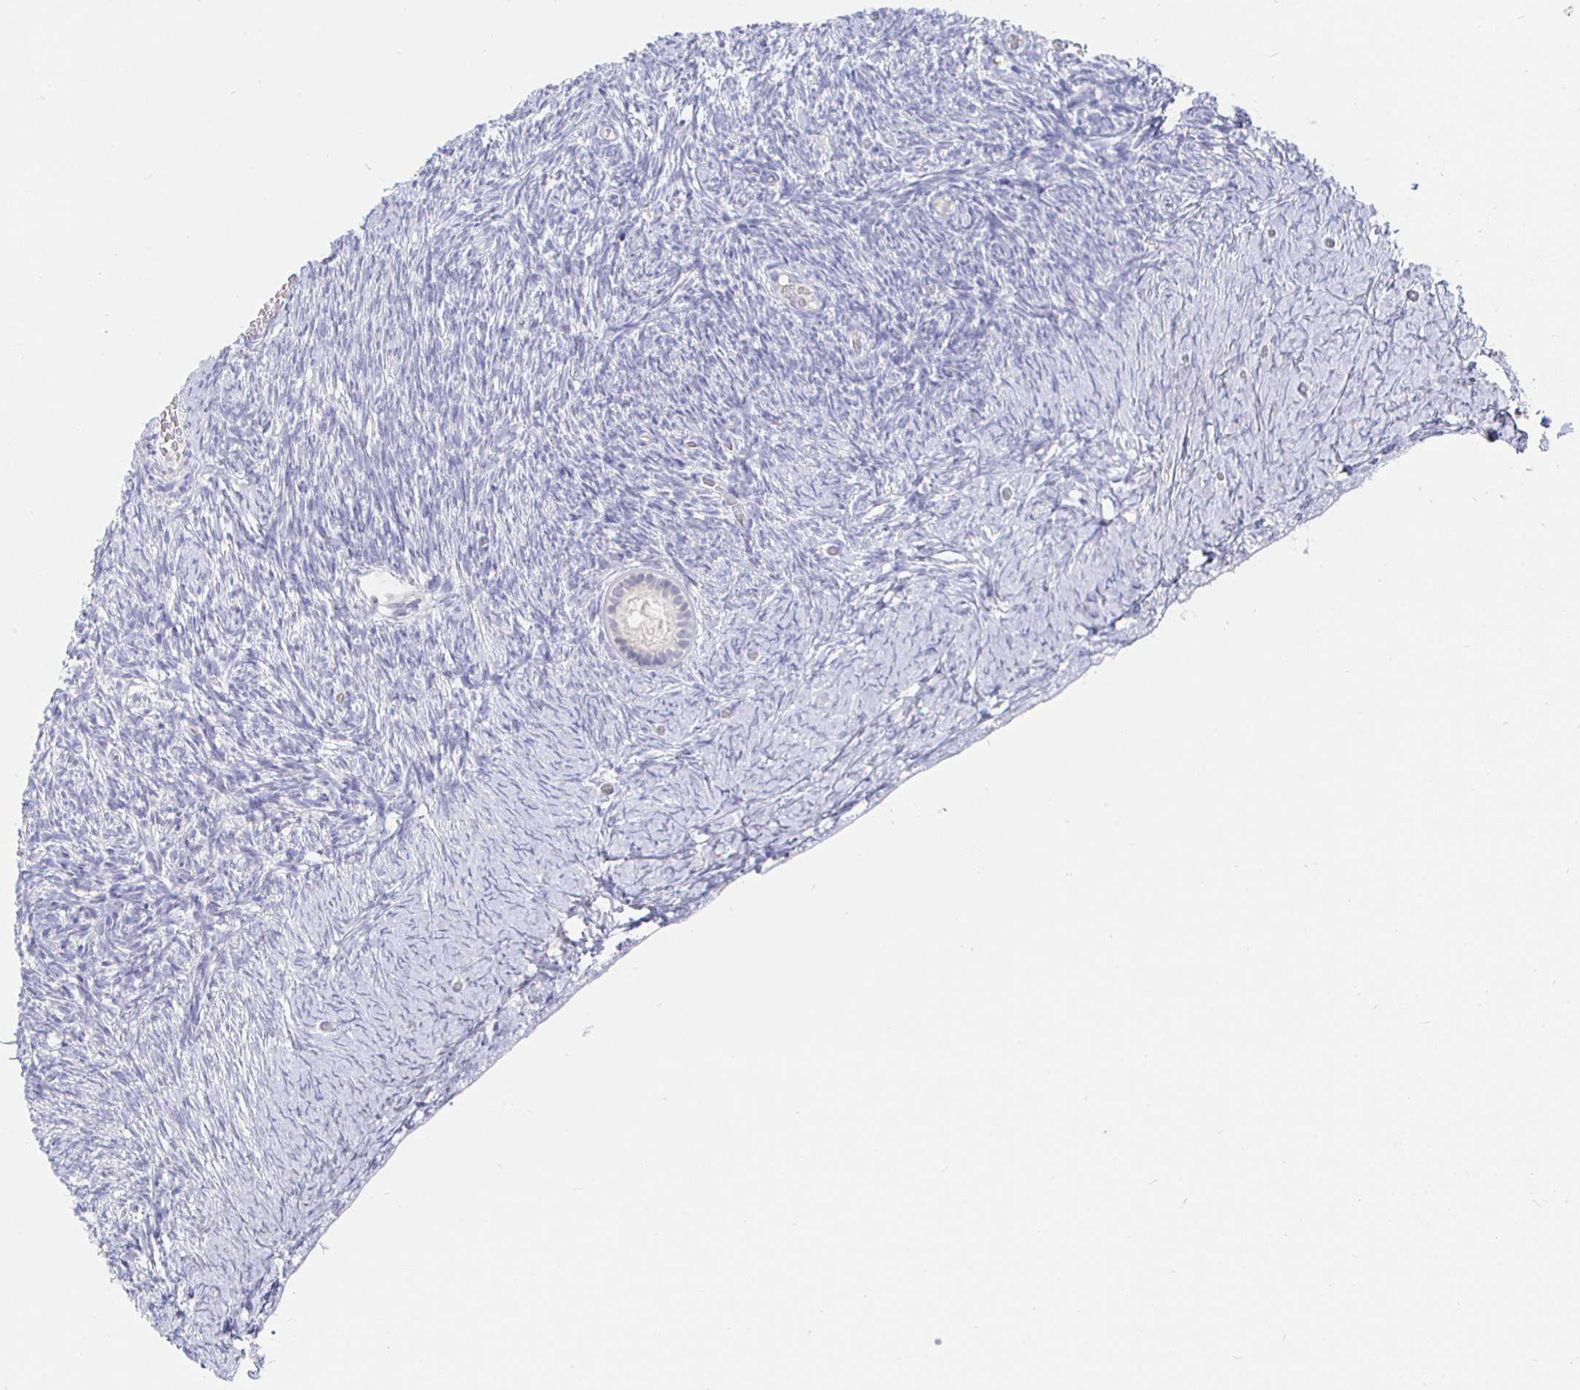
{"staining": {"intensity": "negative", "quantity": "none", "location": "none"}, "tissue": "ovary", "cell_type": "Follicle cells", "image_type": "normal", "snomed": [{"axis": "morphology", "description": "Normal tissue, NOS"}, {"axis": "topography", "description": "Ovary"}], "caption": "This is an immunohistochemistry micrograph of normal human ovary. There is no staining in follicle cells.", "gene": "LRRC23", "patient": {"sex": "female", "age": 39}}